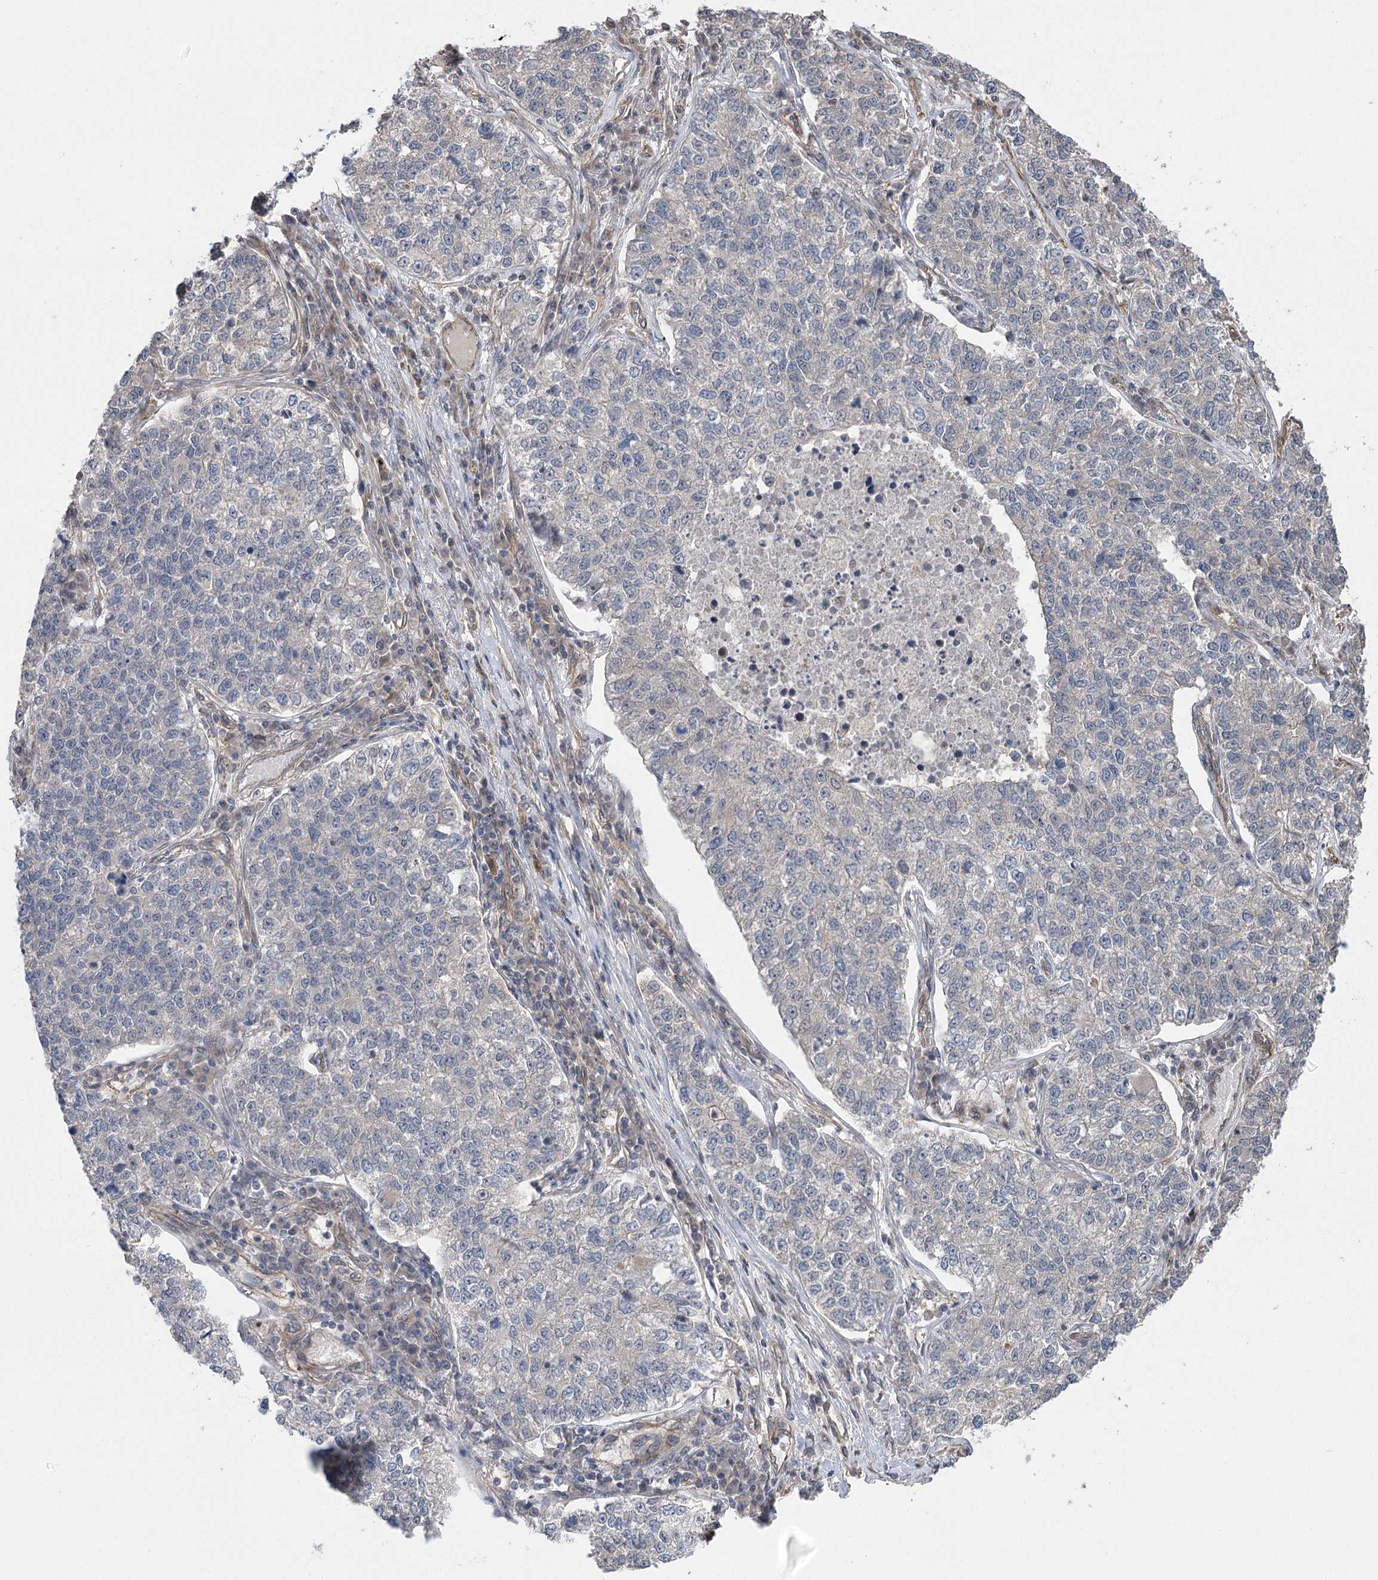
{"staining": {"intensity": "negative", "quantity": "none", "location": "none"}, "tissue": "lung cancer", "cell_type": "Tumor cells", "image_type": "cancer", "snomed": [{"axis": "morphology", "description": "Adenocarcinoma, NOS"}, {"axis": "topography", "description": "Lung"}], "caption": "This is a photomicrograph of IHC staining of lung cancer (adenocarcinoma), which shows no staining in tumor cells.", "gene": "RWDD4", "patient": {"sex": "male", "age": 49}}